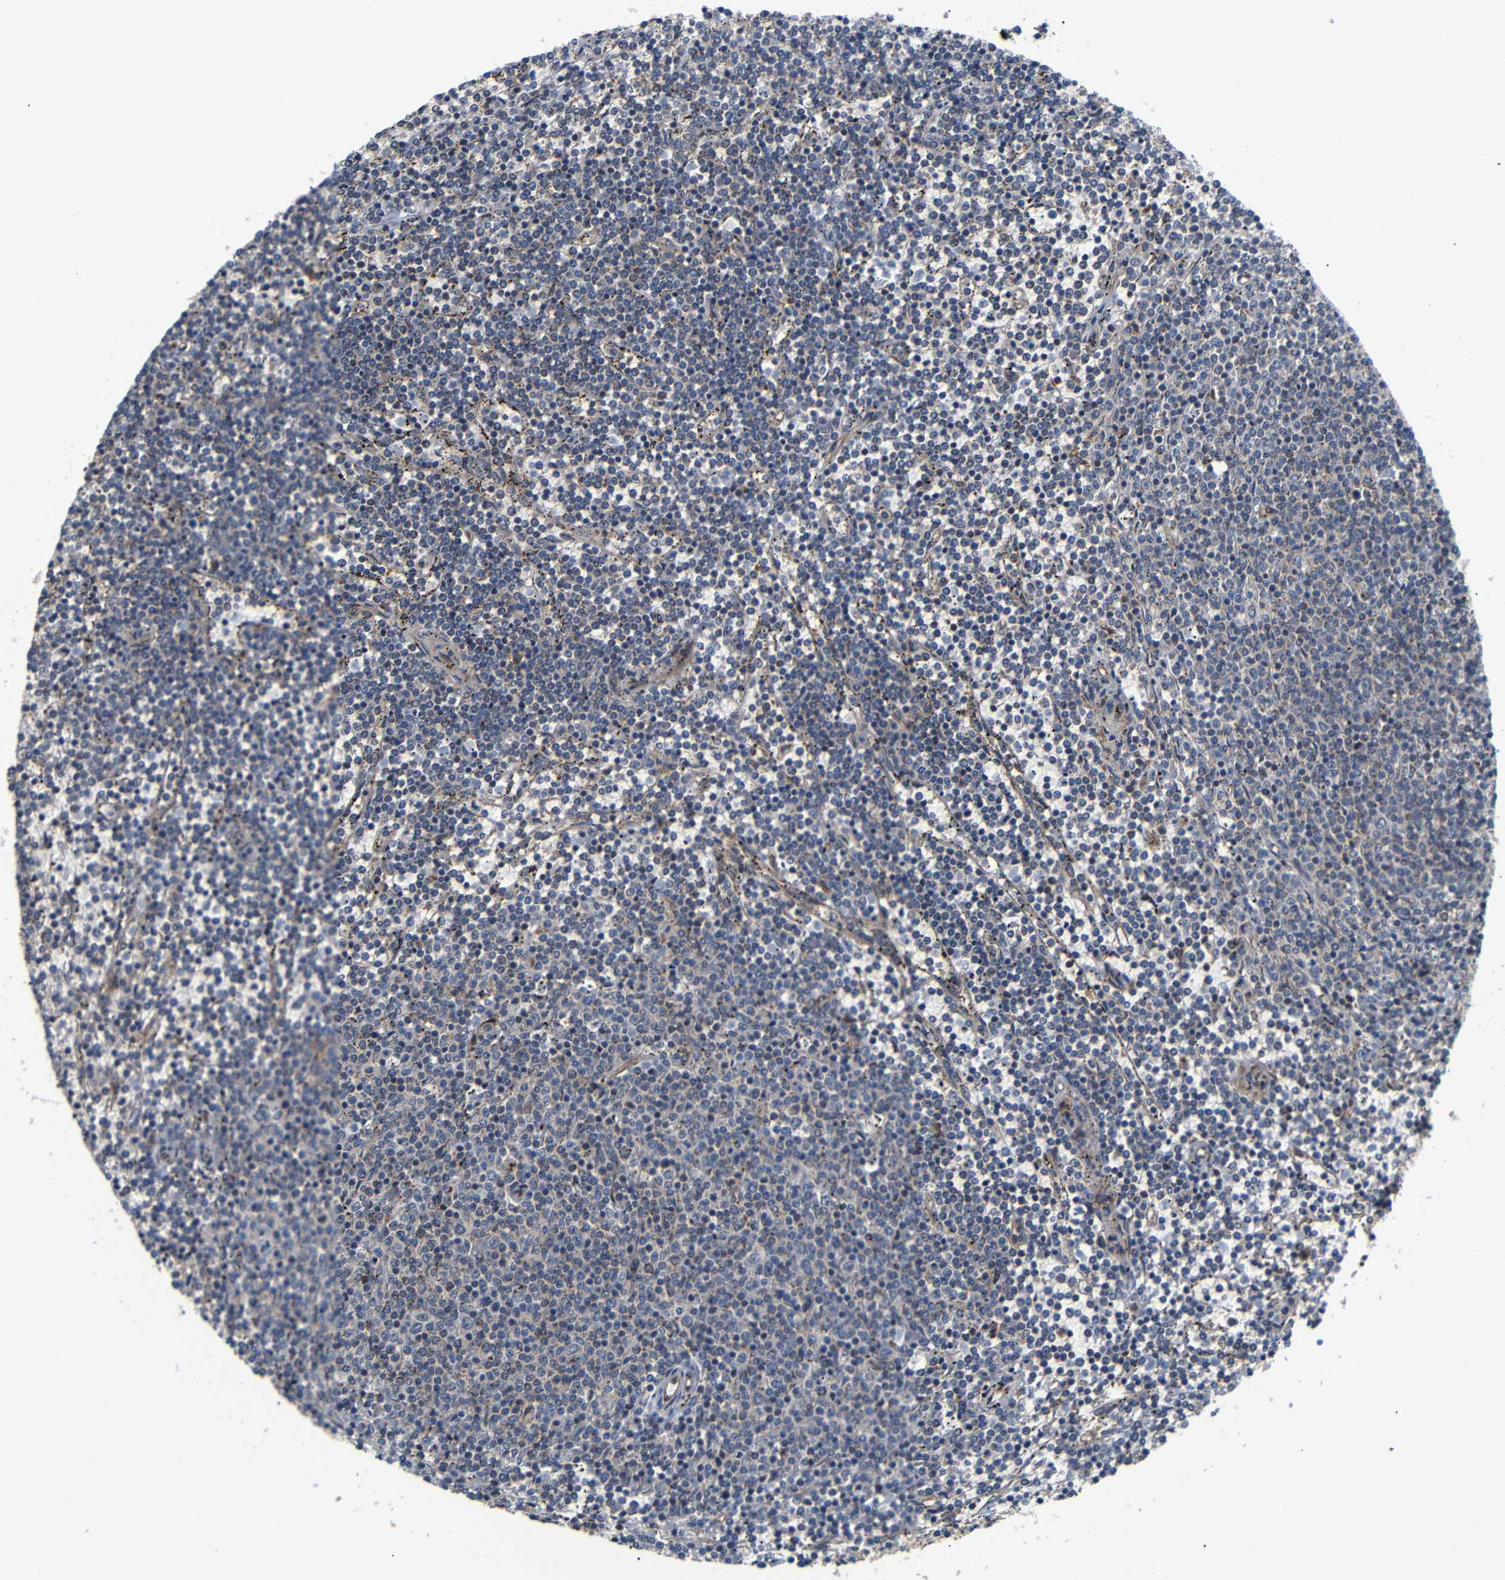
{"staining": {"intensity": "weak", "quantity": "25%-75%", "location": "cytoplasmic/membranous"}, "tissue": "lymphoma", "cell_type": "Tumor cells", "image_type": "cancer", "snomed": [{"axis": "morphology", "description": "Malignant lymphoma, non-Hodgkin's type, Low grade"}, {"axis": "topography", "description": "Spleen"}], "caption": "Protein staining demonstrates weak cytoplasmic/membranous positivity in approximately 25%-75% of tumor cells in malignant lymphoma, non-Hodgkin's type (low-grade).", "gene": "KANK4", "patient": {"sex": "female", "age": 50}}